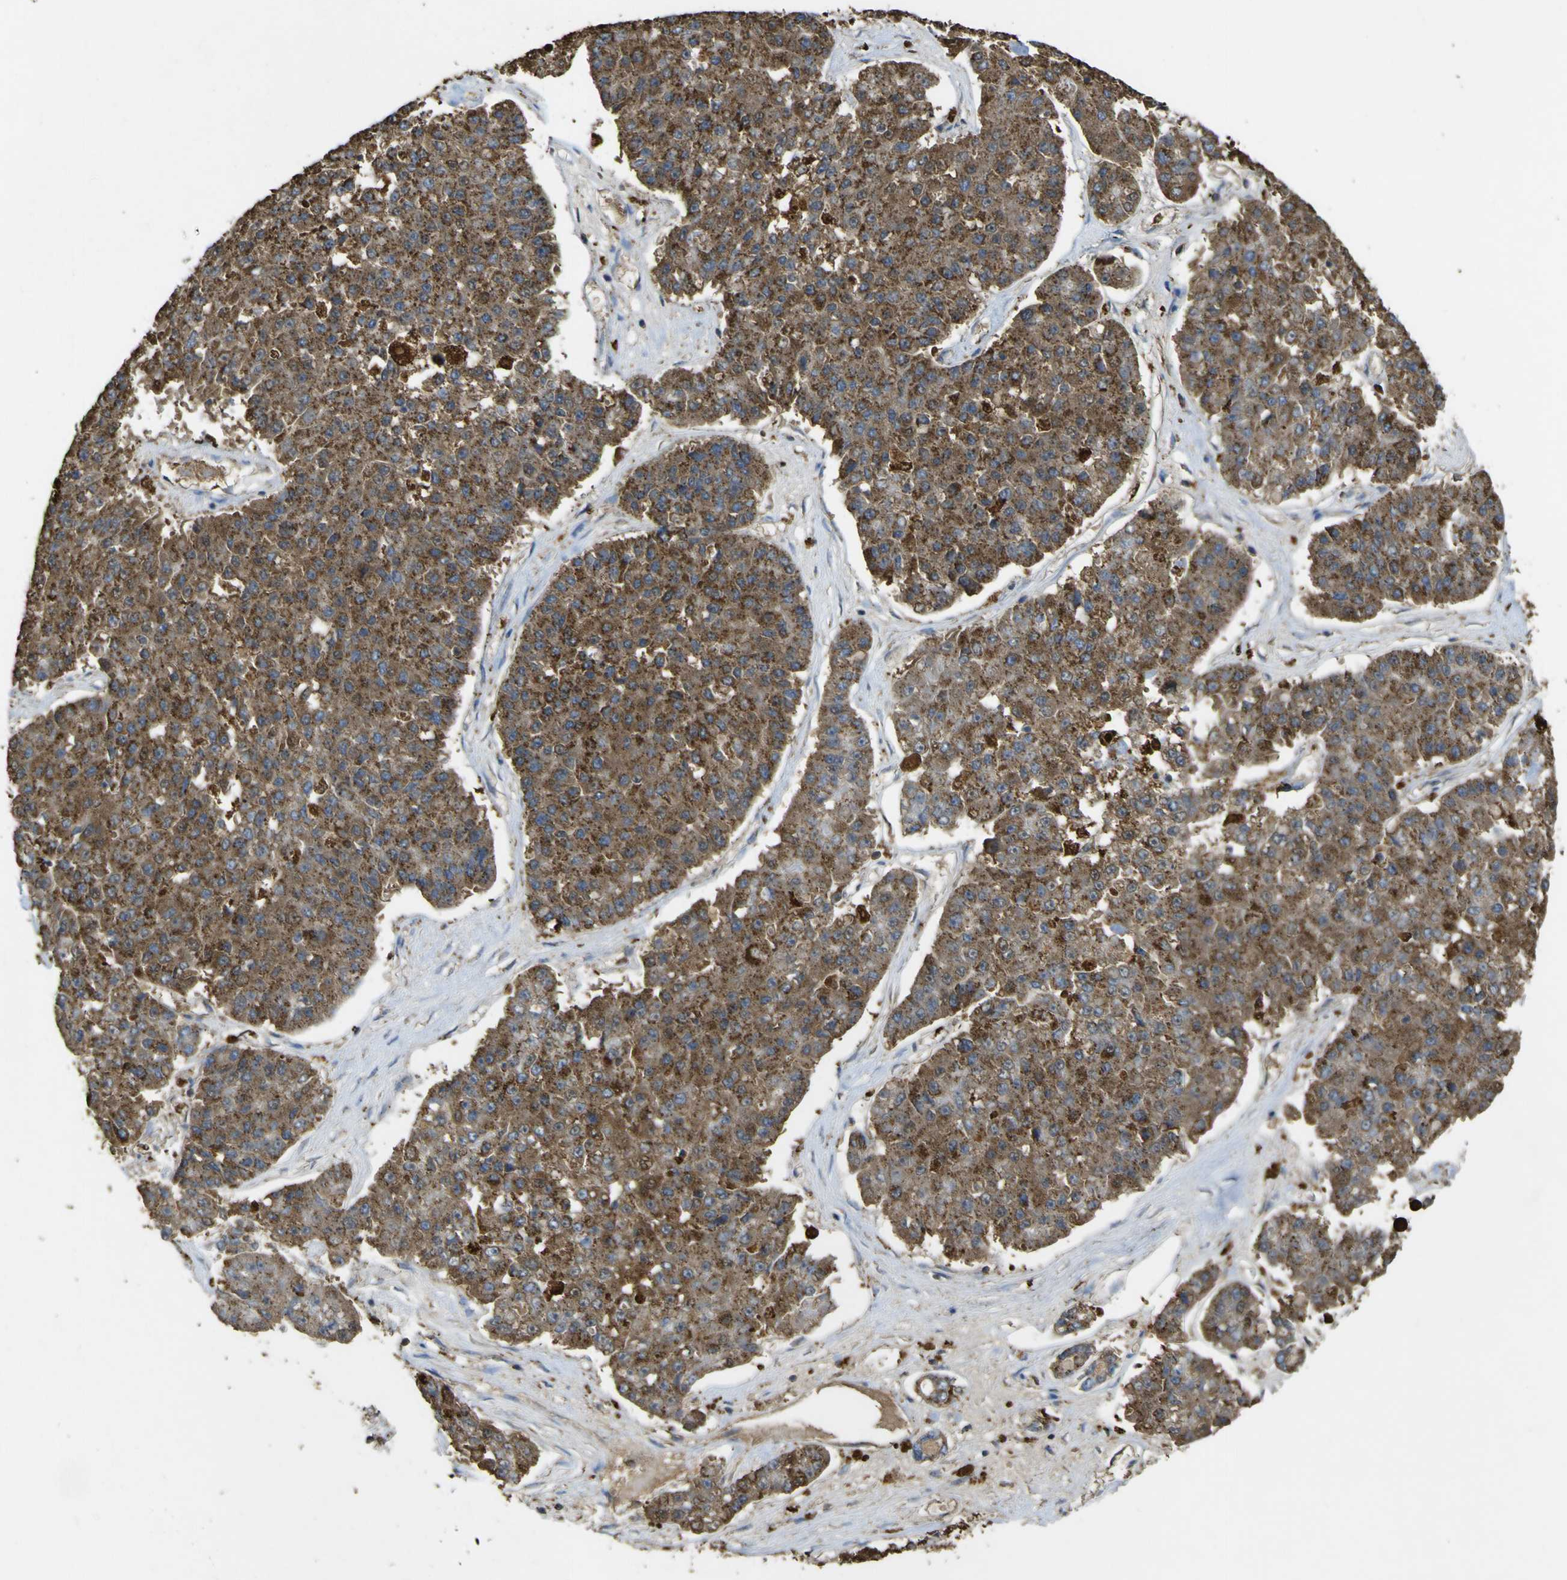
{"staining": {"intensity": "strong", "quantity": ">75%", "location": "cytoplasmic/membranous"}, "tissue": "pancreatic cancer", "cell_type": "Tumor cells", "image_type": "cancer", "snomed": [{"axis": "morphology", "description": "Adenocarcinoma, NOS"}, {"axis": "topography", "description": "Pancreas"}], "caption": "Immunohistochemical staining of pancreatic cancer (adenocarcinoma) displays strong cytoplasmic/membranous protein expression in approximately >75% of tumor cells.", "gene": "ACSL3", "patient": {"sex": "male", "age": 50}}